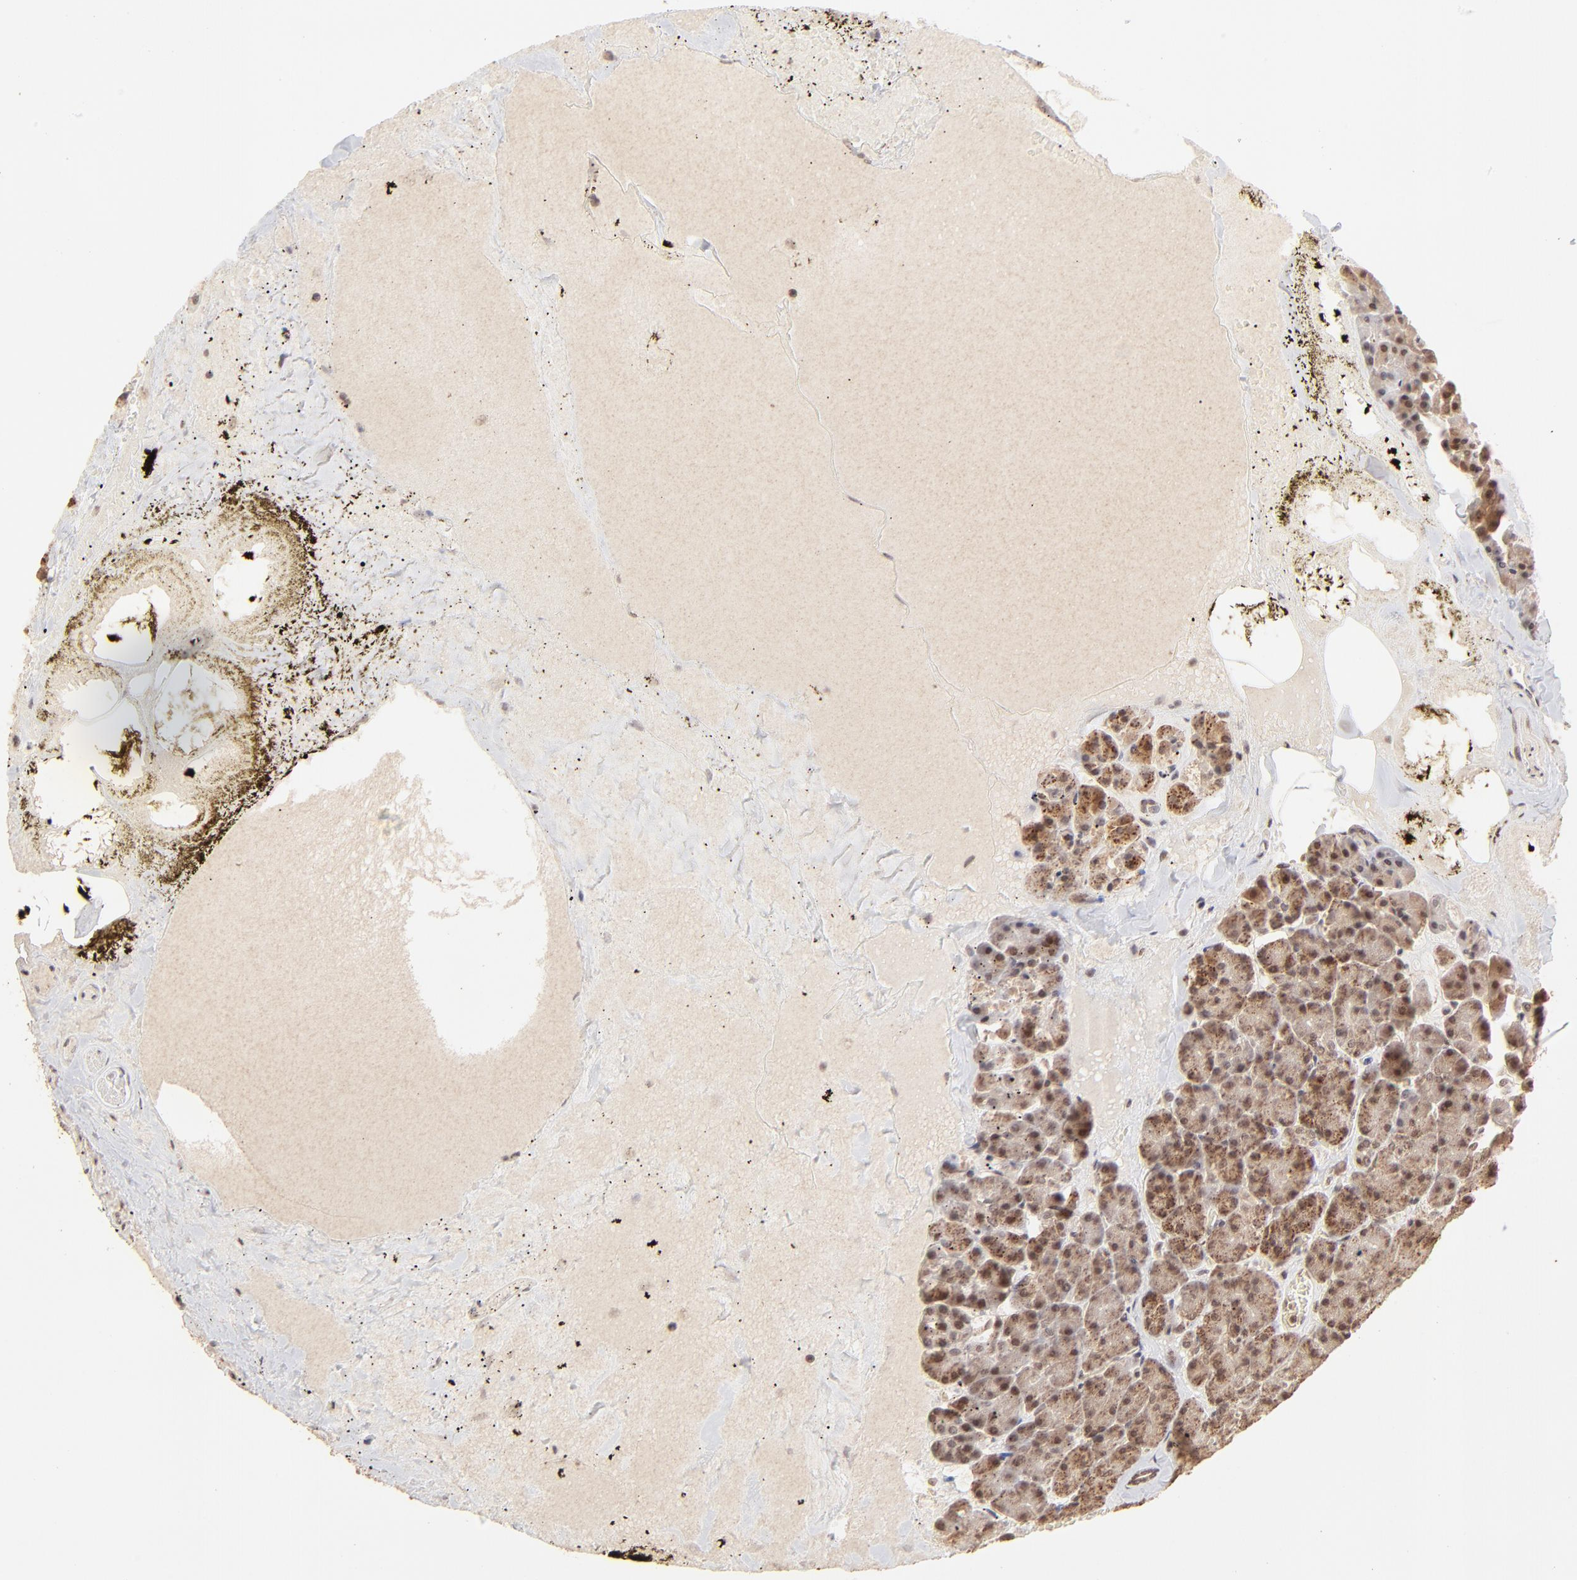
{"staining": {"intensity": "weak", "quantity": "25%-75%", "location": "cytoplasmic/membranous"}, "tissue": "pancreas", "cell_type": "Exocrine glandular cells", "image_type": "normal", "snomed": [{"axis": "morphology", "description": "Normal tissue, NOS"}, {"axis": "topography", "description": "Pancreas"}], "caption": "IHC of unremarkable pancreas shows low levels of weak cytoplasmic/membranous positivity in approximately 25%-75% of exocrine glandular cells.", "gene": "MED15", "patient": {"sex": "female", "age": 35}}